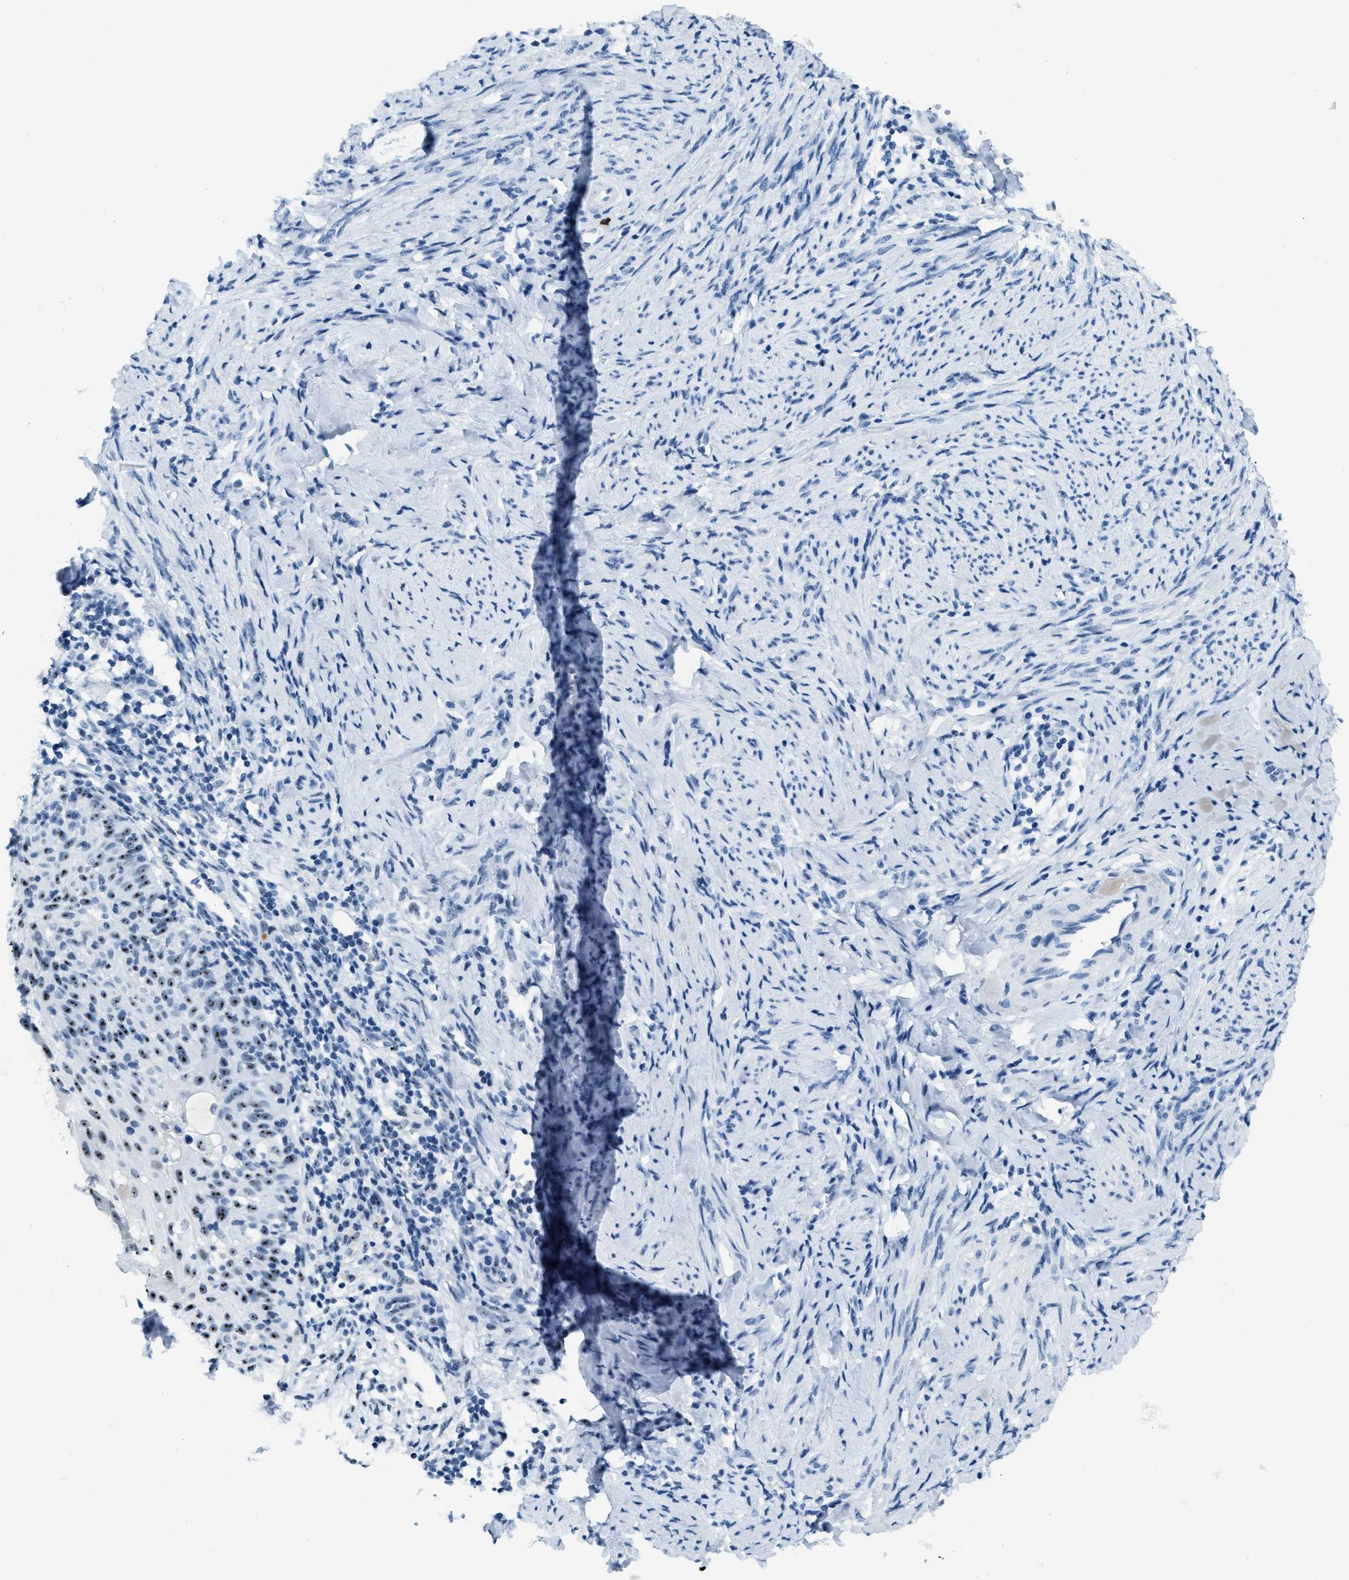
{"staining": {"intensity": "moderate", "quantity": "25%-75%", "location": "nuclear"}, "tissue": "cervical cancer", "cell_type": "Tumor cells", "image_type": "cancer", "snomed": [{"axis": "morphology", "description": "Squamous cell carcinoma, NOS"}, {"axis": "topography", "description": "Cervix"}], "caption": "The micrograph demonstrates immunohistochemical staining of cervical cancer (squamous cell carcinoma). There is moderate nuclear expression is present in approximately 25%-75% of tumor cells. Using DAB (brown) and hematoxylin (blue) stains, captured at high magnification using brightfield microscopy.", "gene": "PLA2G2A", "patient": {"sex": "female", "age": 70}}